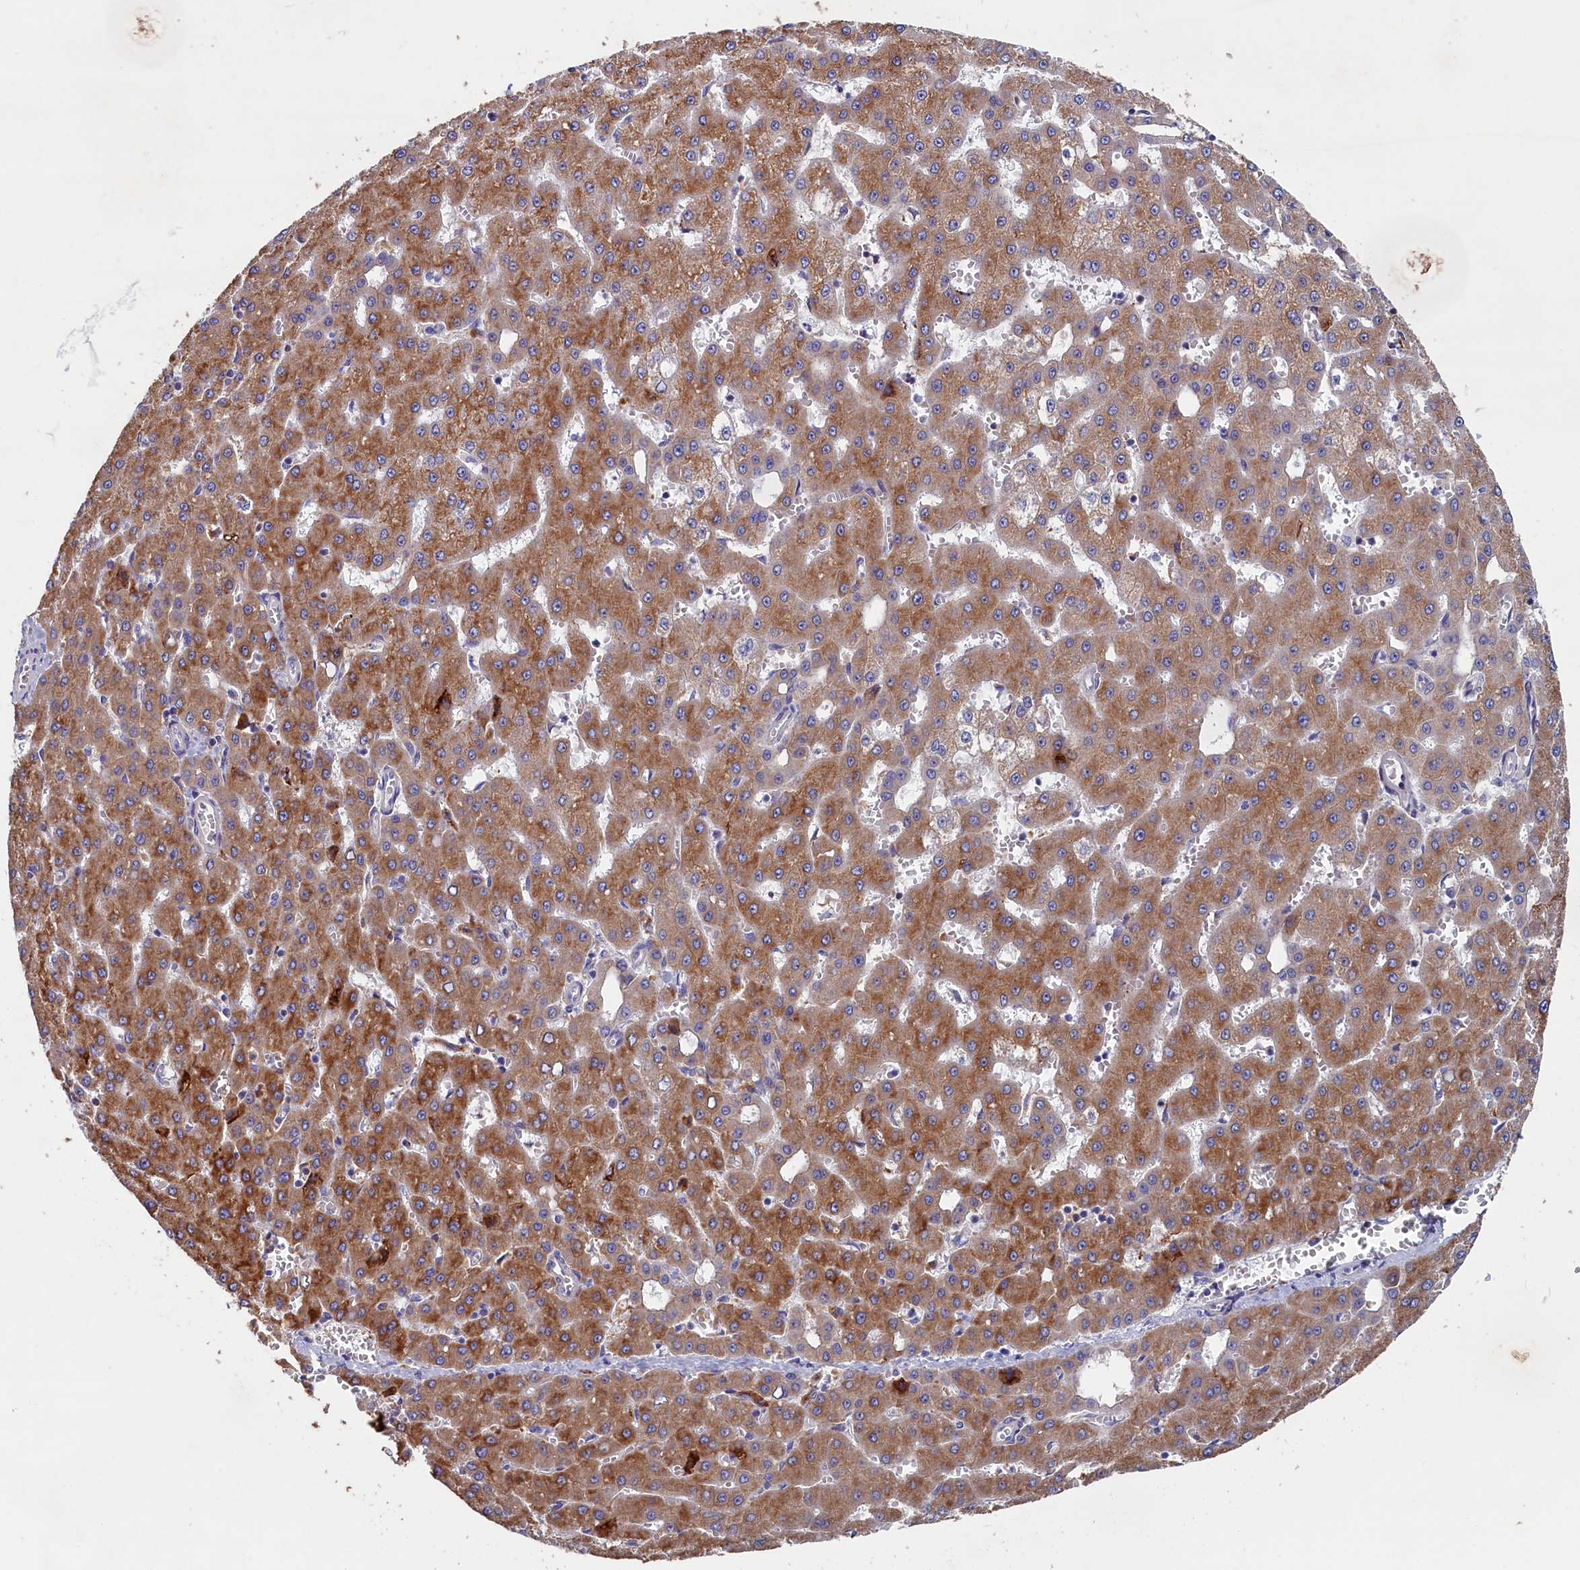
{"staining": {"intensity": "moderate", "quantity": ">75%", "location": "cytoplasmic/membranous"}, "tissue": "liver cancer", "cell_type": "Tumor cells", "image_type": "cancer", "snomed": [{"axis": "morphology", "description": "Carcinoma, Hepatocellular, NOS"}, {"axis": "topography", "description": "Liver"}], "caption": "High-power microscopy captured an immunohistochemistry micrograph of liver hepatocellular carcinoma, revealing moderate cytoplasmic/membranous positivity in approximately >75% of tumor cells.", "gene": "NUDT7", "patient": {"sex": "male", "age": 47}}